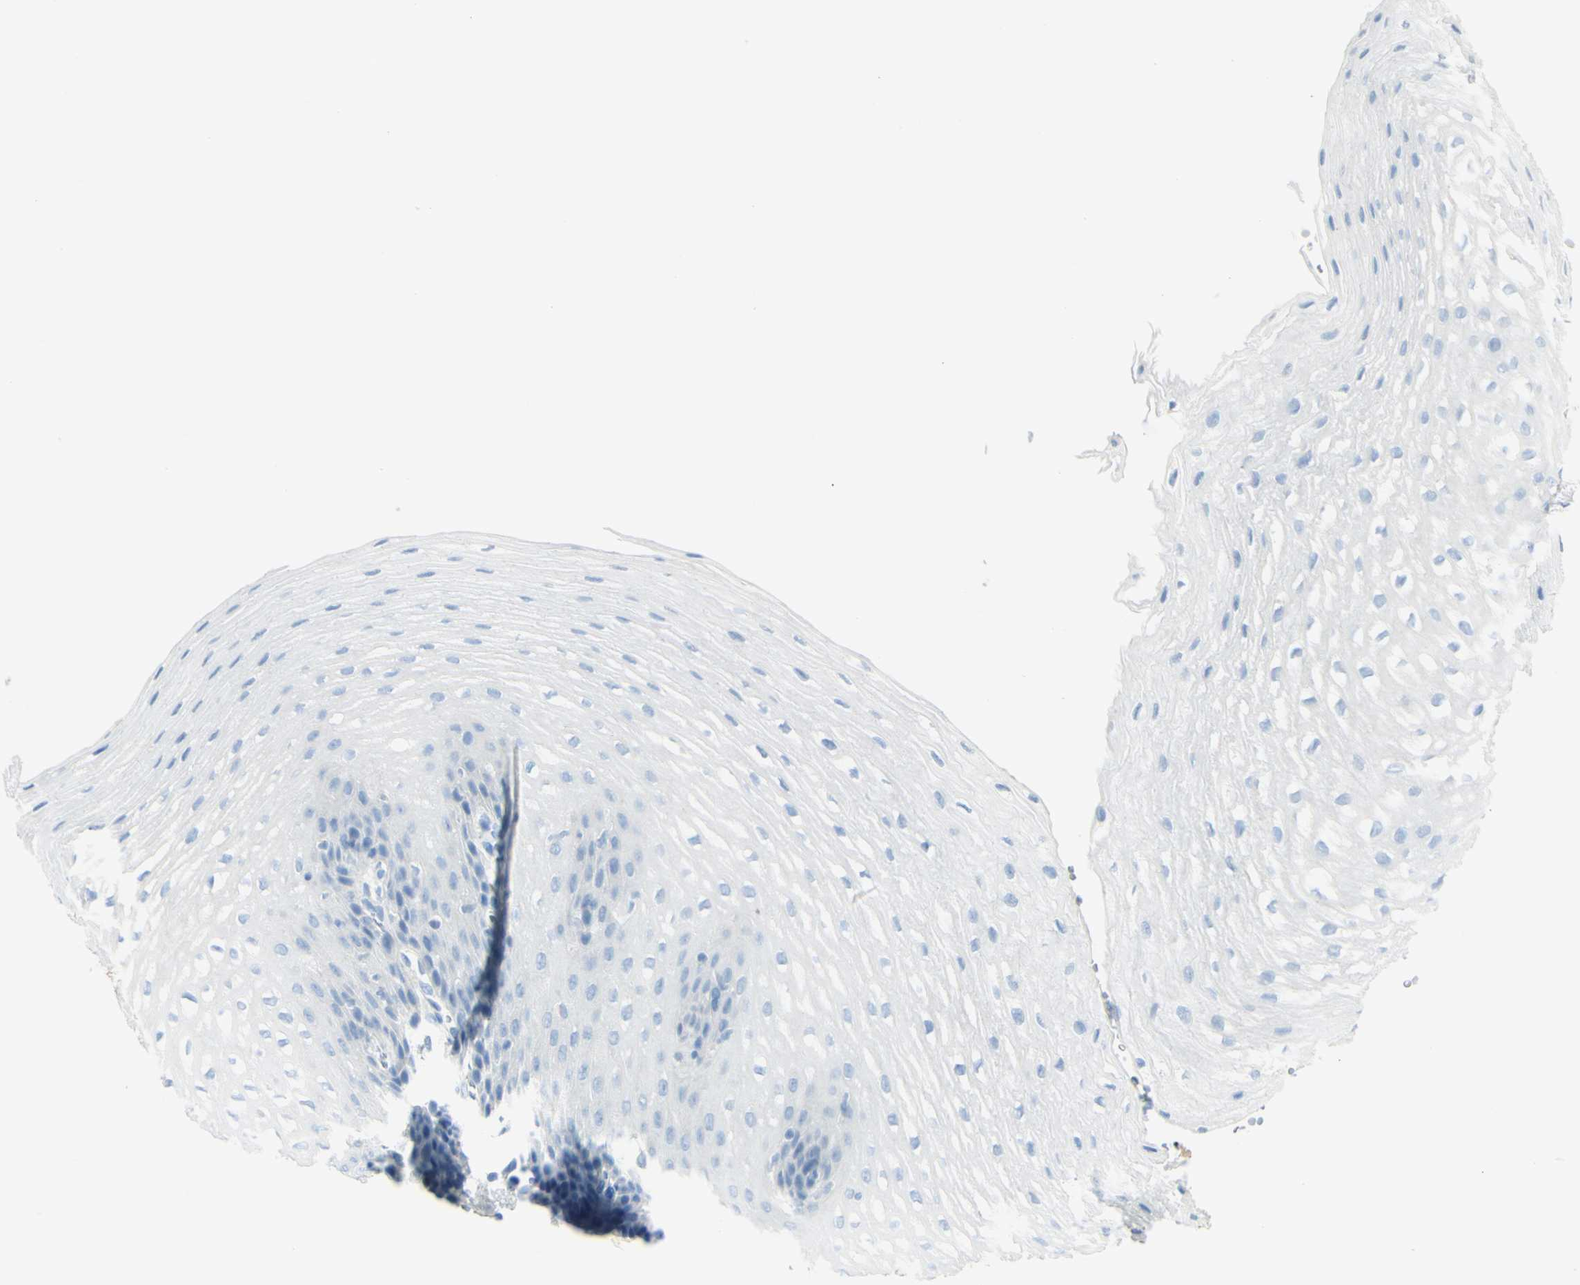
{"staining": {"intensity": "negative", "quantity": "none", "location": "none"}, "tissue": "esophagus", "cell_type": "Squamous epithelial cells", "image_type": "normal", "snomed": [{"axis": "morphology", "description": "Normal tissue, NOS"}, {"axis": "topography", "description": "Esophagus"}], "caption": "This is a histopathology image of IHC staining of unremarkable esophagus, which shows no positivity in squamous epithelial cells. The staining is performed using DAB brown chromogen with nuclei counter-stained in using hematoxylin.", "gene": "TSPAN1", "patient": {"sex": "male", "age": 48}}